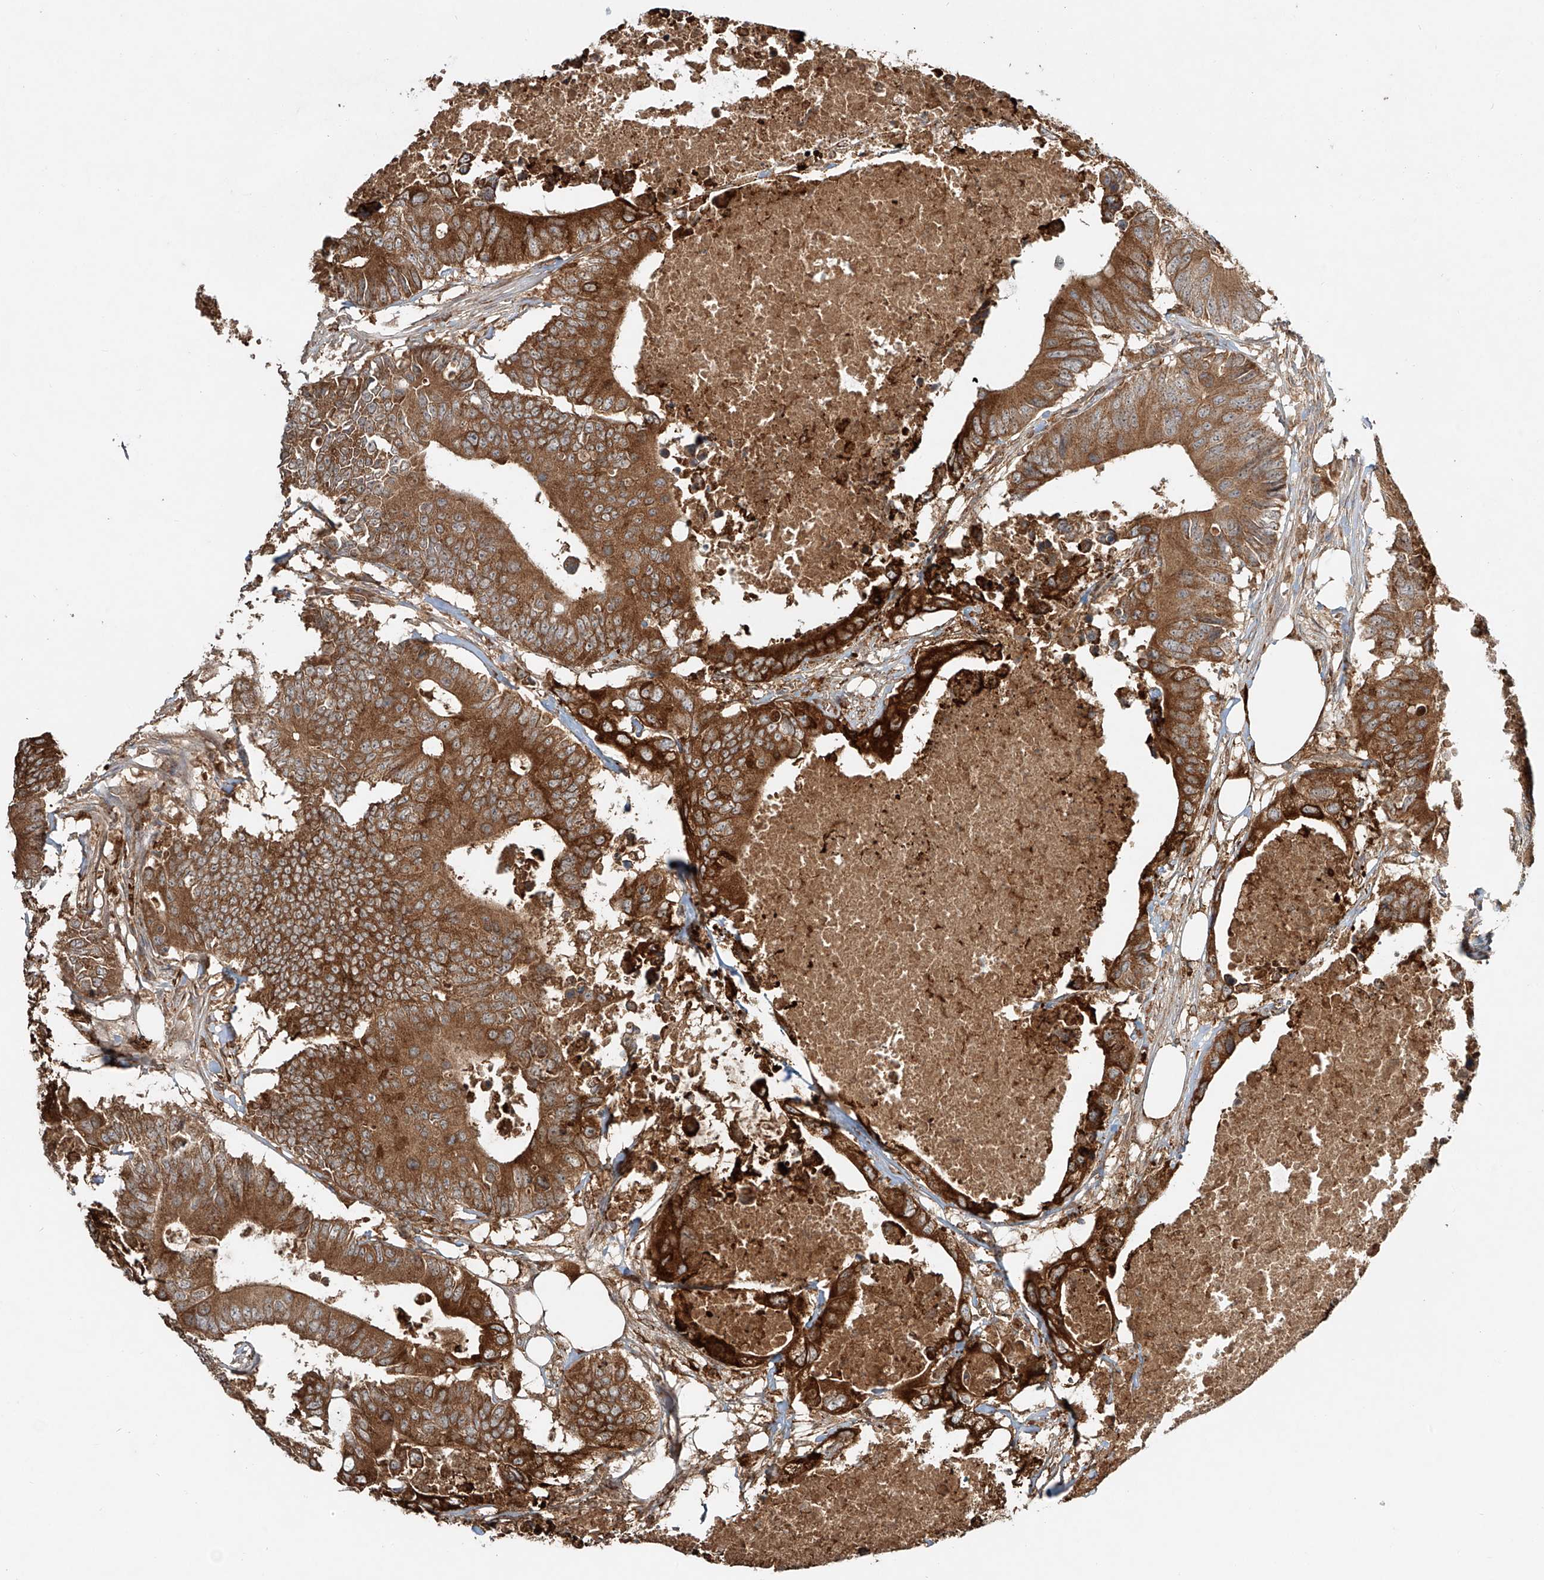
{"staining": {"intensity": "moderate", "quantity": ">75%", "location": "cytoplasmic/membranous"}, "tissue": "colorectal cancer", "cell_type": "Tumor cells", "image_type": "cancer", "snomed": [{"axis": "morphology", "description": "Adenocarcinoma, NOS"}, {"axis": "topography", "description": "Colon"}], "caption": "Adenocarcinoma (colorectal) stained for a protein (brown) shows moderate cytoplasmic/membranous positive staining in approximately >75% of tumor cells.", "gene": "ERO1A", "patient": {"sex": "male", "age": 71}}